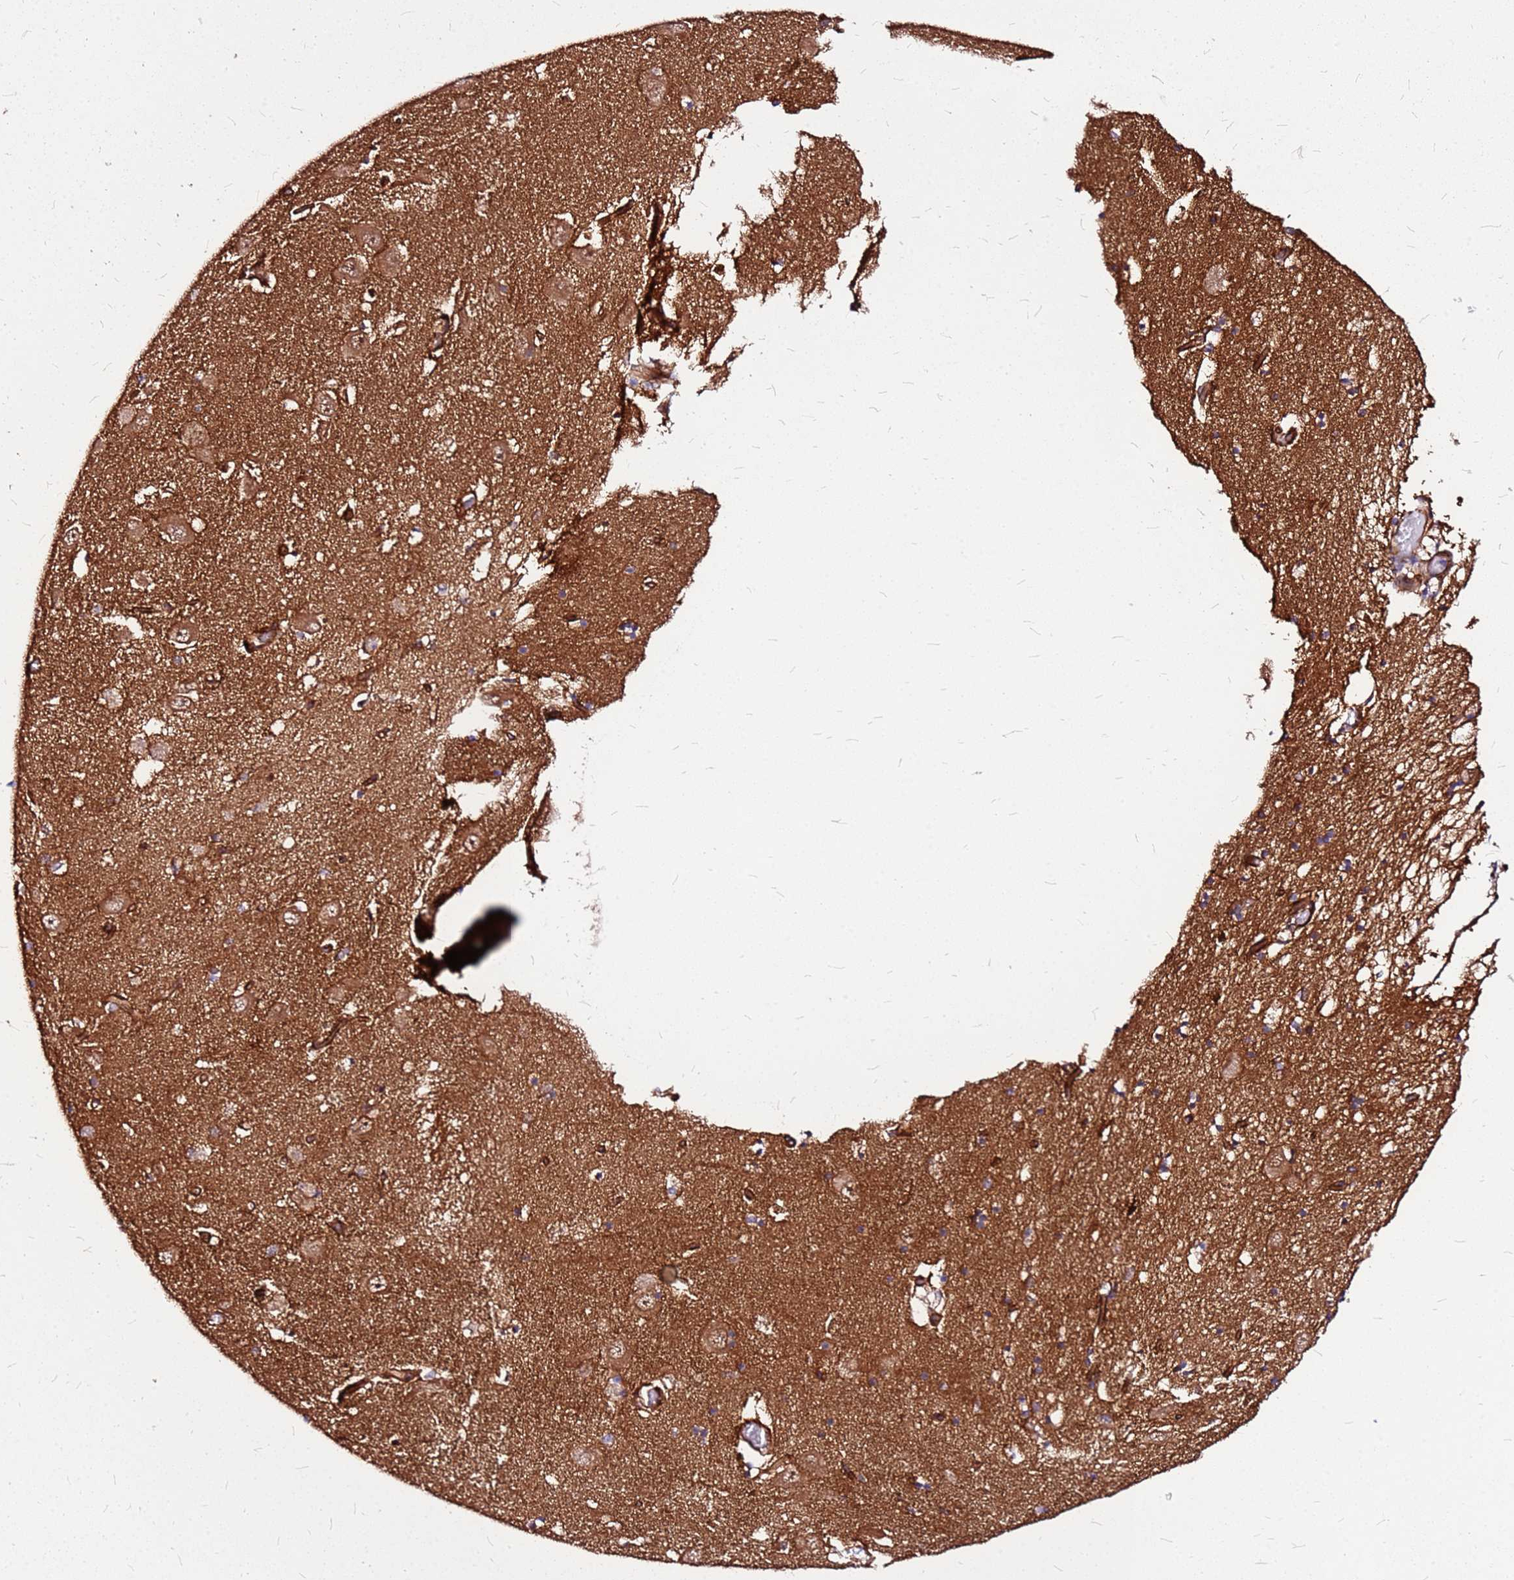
{"staining": {"intensity": "moderate", "quantity": "25%-75%", "location": "cytoplasmic/membranous"}, "tissue": "hippocampus", "cell_type": "Glial cells", "image_type": "normal", "snomed": [{"axis": "morphology", "description": "Normal tissue, NOS"}, {"axis": "topography", "description": "Hippocampus"}], "caption": "Glial cells show moderate cytoplasmic/membranous expression in approximately 25%-75% of cells in unremarkable hippocampus. (DAB IHC, brown staining for protein, blue staining for nuclei).", "gene": "TOPAZ1", "patient": {"sex": "male", "age": 70}}